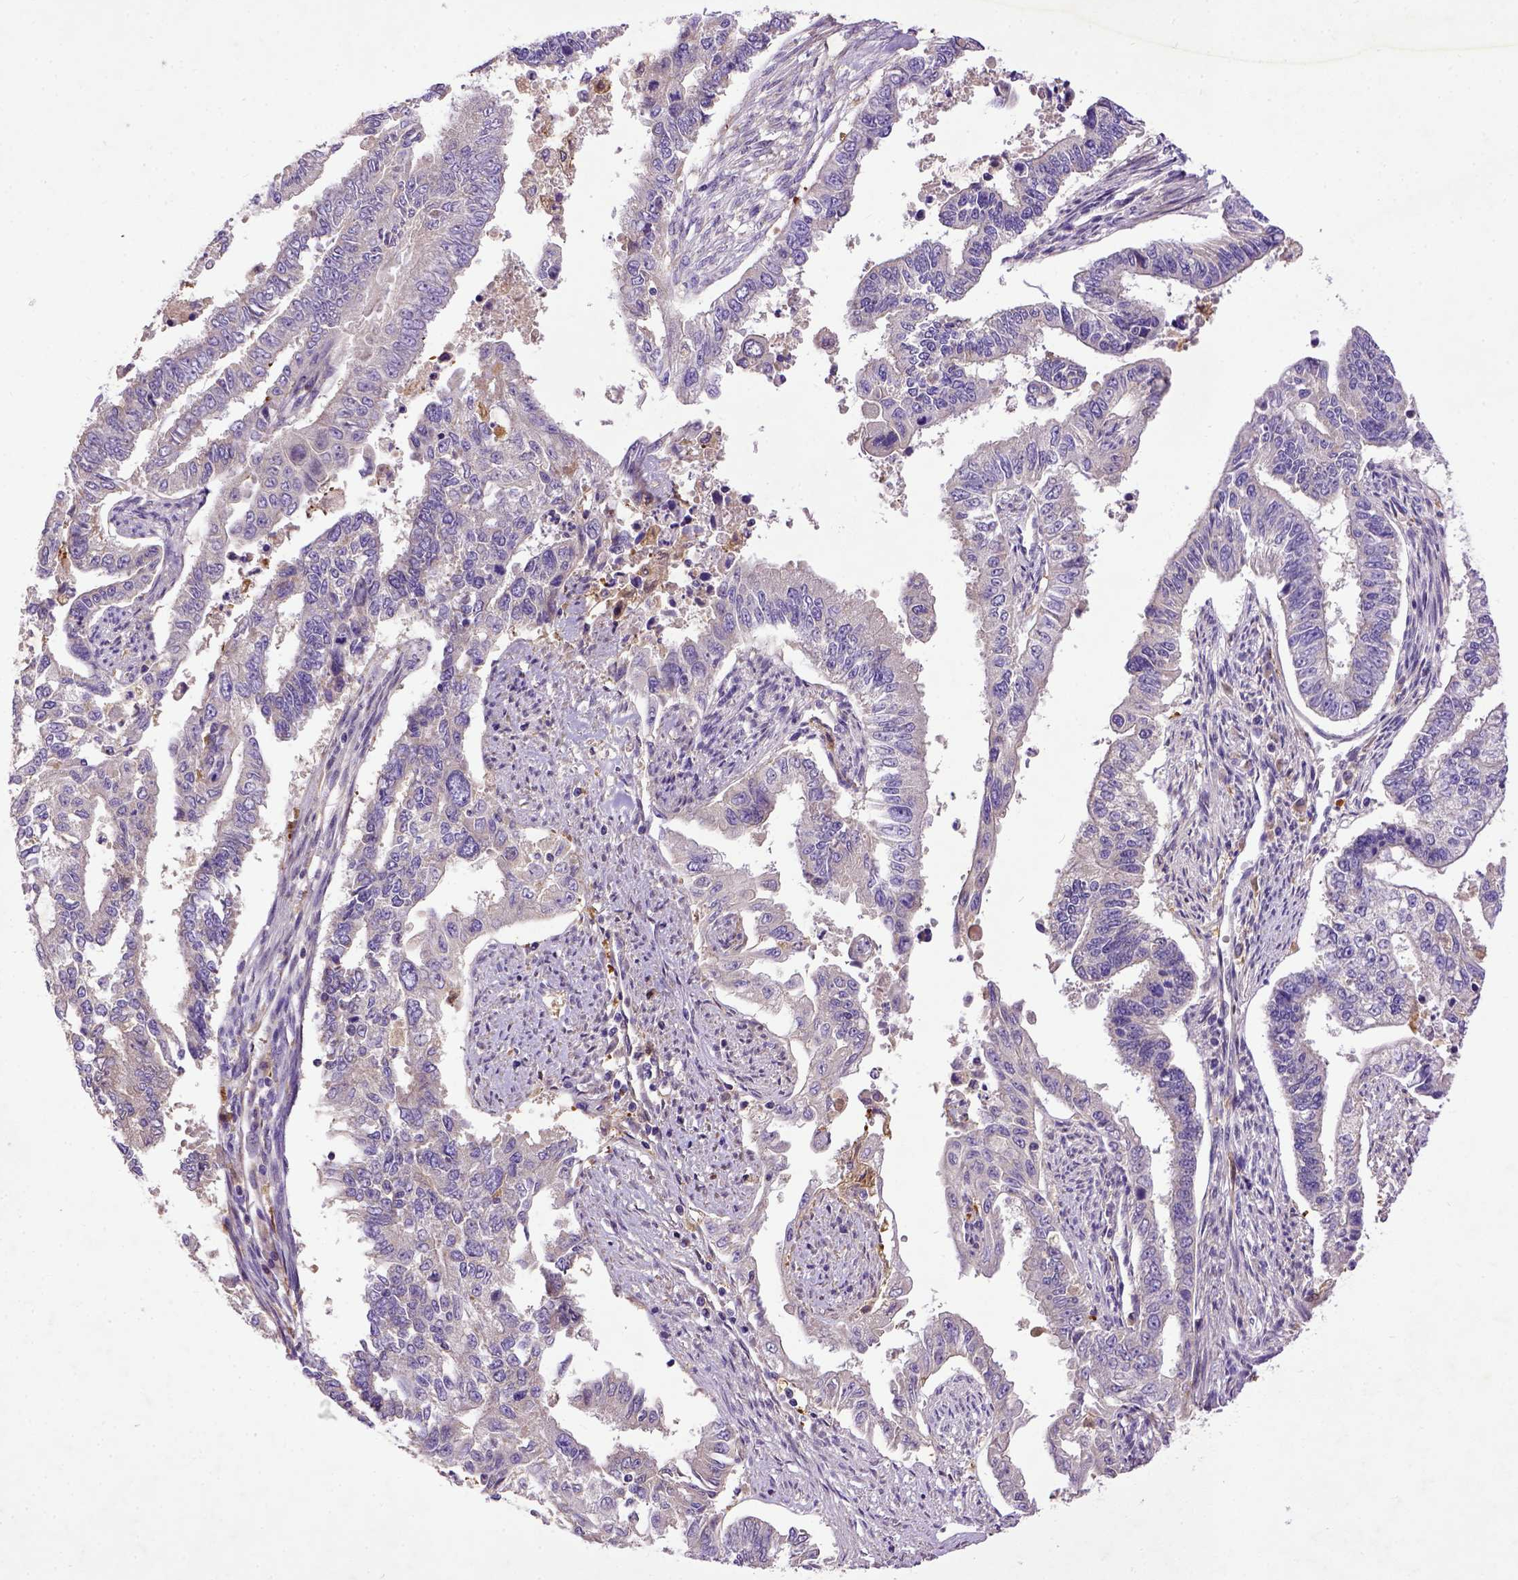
{"staining": {"intensity": "negative", "quantity": "none", "location": "none"}, "tissue": "endometrial cancer", "cell_type": "Tumor cells", "image_type": "cancer", "snomed": [{"axis": "morphology", "description": "Adenocarcinoma, NOS"}, {"axis": "topography", "description": "Uterus"}], "caption": "Tumor cells show no significant protein positivity in endometrial adenocarcinoma.", "gene": "DEPDC1B", "patient": {"sex": "female", "age": 59}}